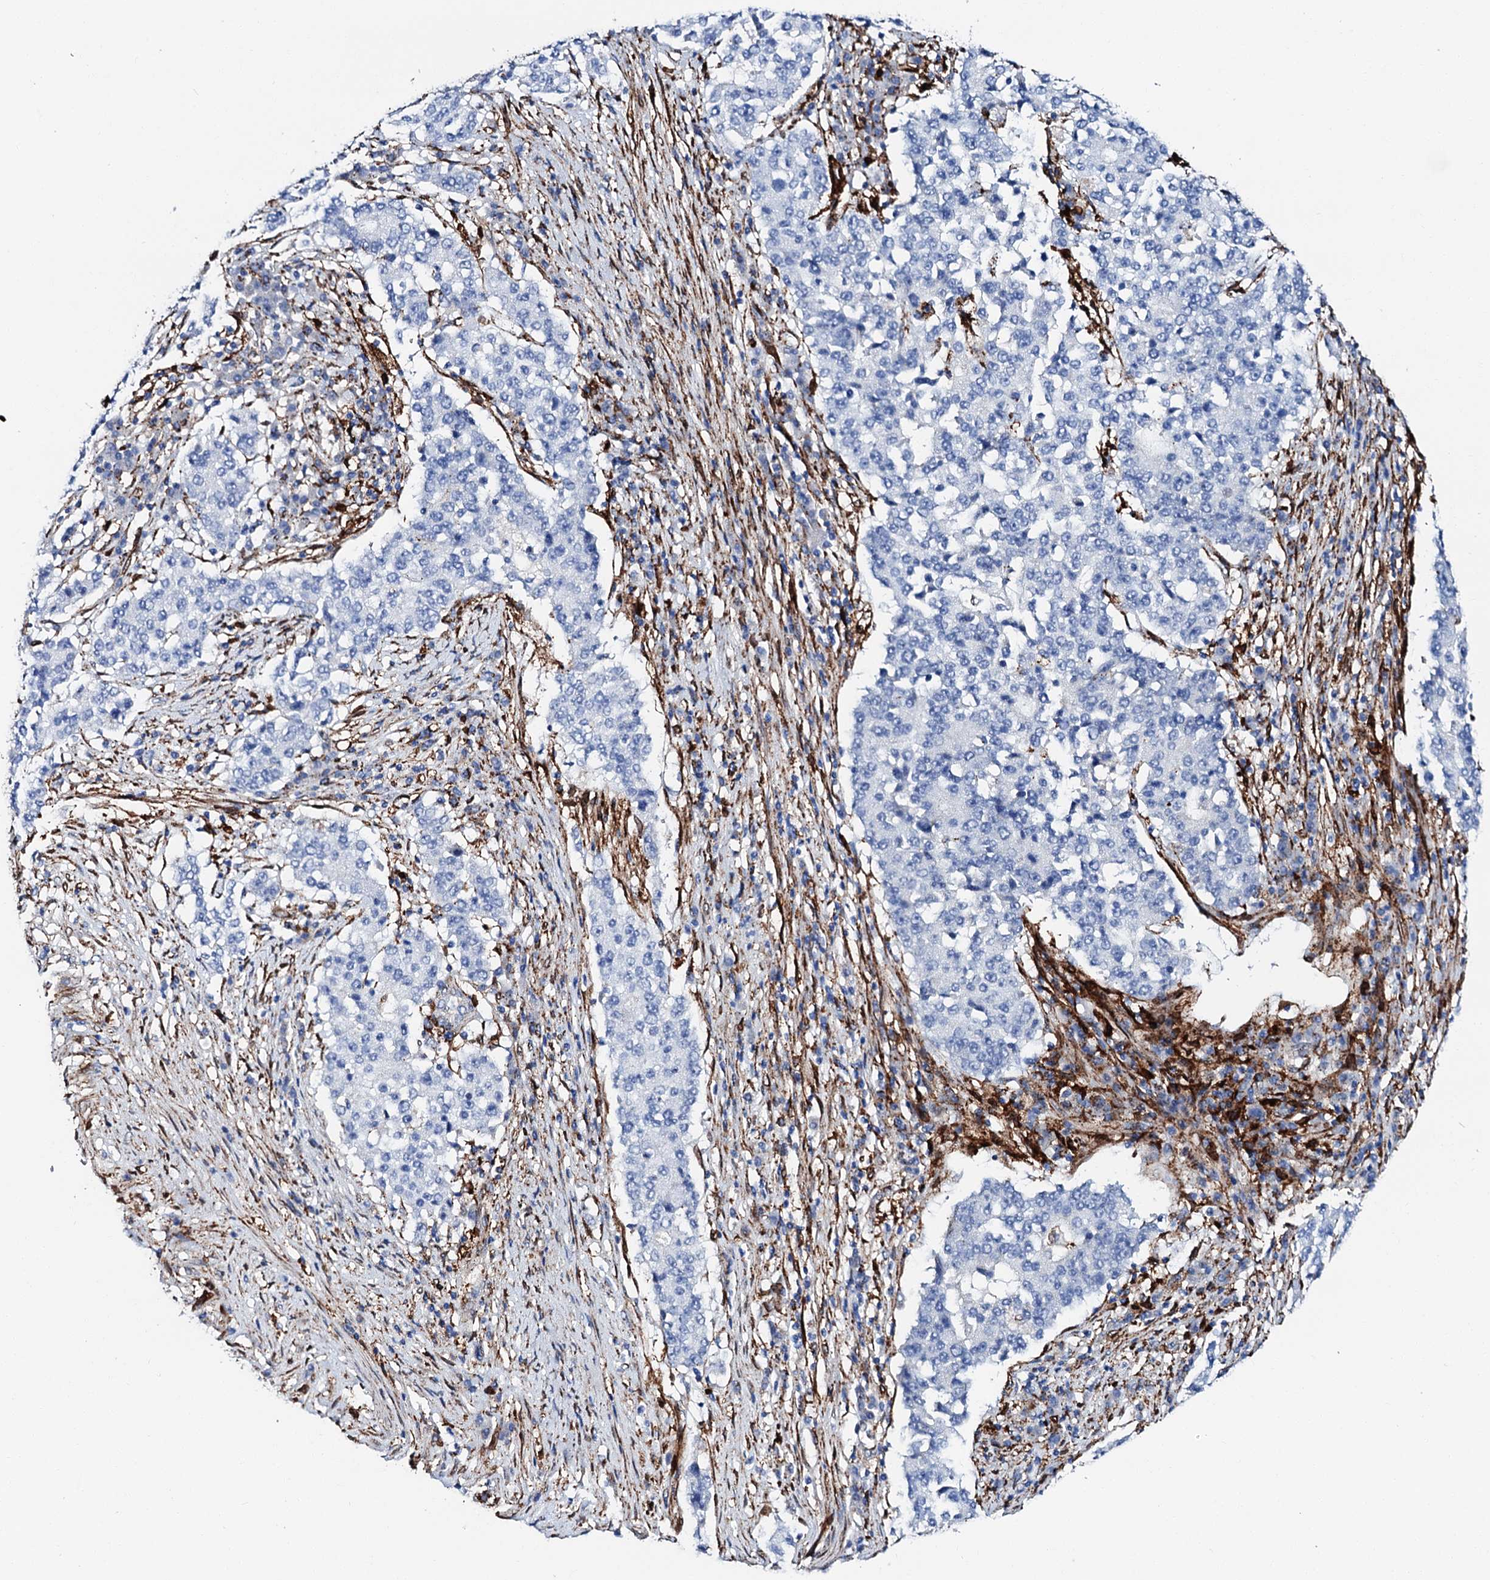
{"staining": {"intensity": "negative", "quantity": "none", "location": "none"}, "tissue": "stomach cancer", "cell_type": "Tumor cells", "image_type": "cancer", "snomed": [{"axis": "morphology", "description": "Adenocarcinoma, NOS"}, {"axis": "topography", "description": "Stomach"}], "caption": "High magnification brightfield microscopy of stomach adenocarcinoma stained with DAB (brown) and counterstained with hematoxylin (blue): tumor cells show no significant staining. (DAB immunohistochemistry with hematoxylin counter stain).", "gene": "MED13L", "patient": {"sex": "male", "age": 59}}